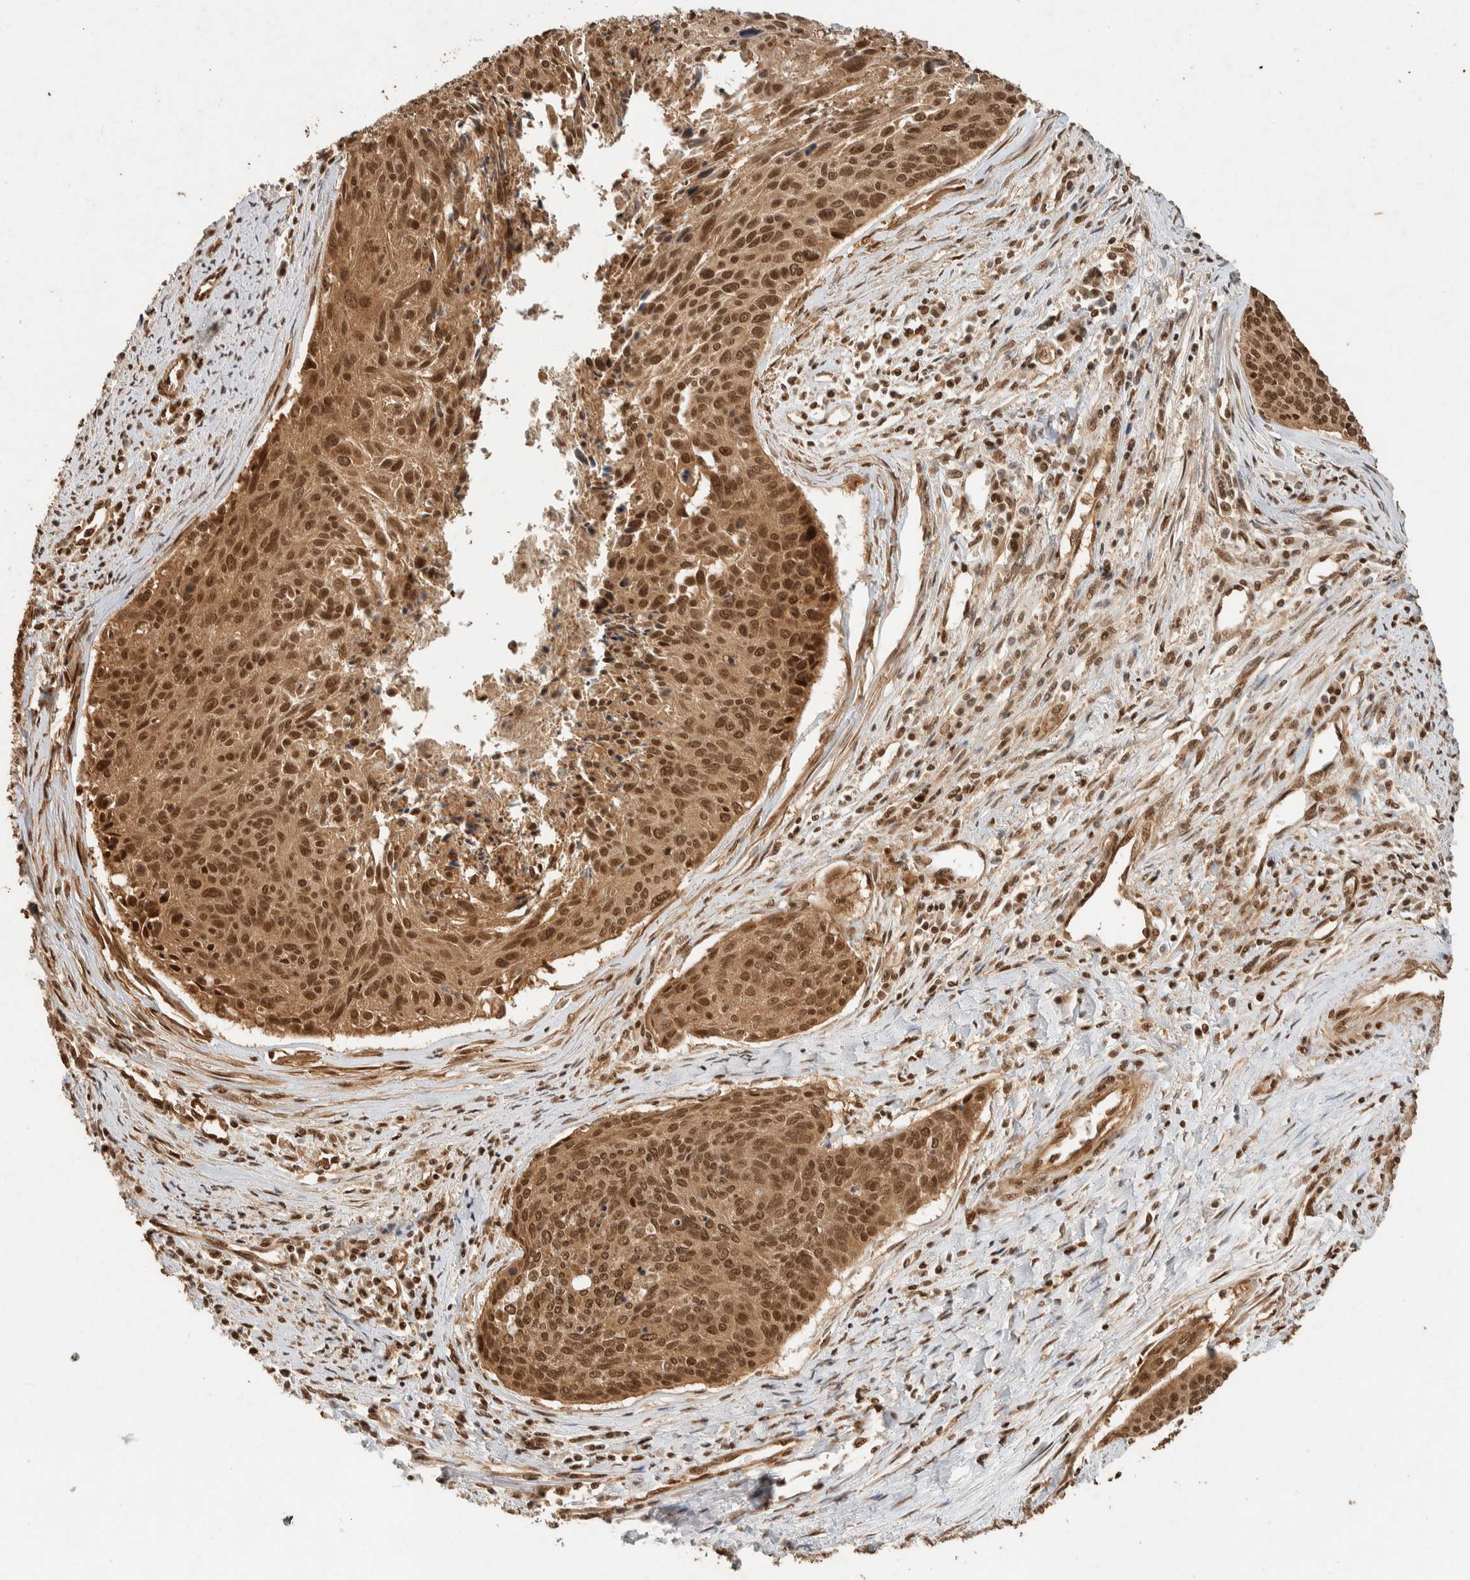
{"staining": {"intensity": "strong", "quantity": ">75%", "location": "cytoplasmic/membranous,nuclear"}, "tissue": "cervical cancer", "cell_type": "Tumor cells", "image_type": "cancer", "snomed": [{"axis": "morphology", "description": "Squamous cell carcinoma, NOS"}, {"axis": "topography", "description": "Cervix"}], "caption": "Immunohistochemical staining of squamous cell carcinoma (cervical) reveals strong cytoplasmic/membranous and nuclear protein expression in approximately >75% of tumor cells.", "gene": "ZBTB2", "patient": {"sex": "female", "age": 55}}